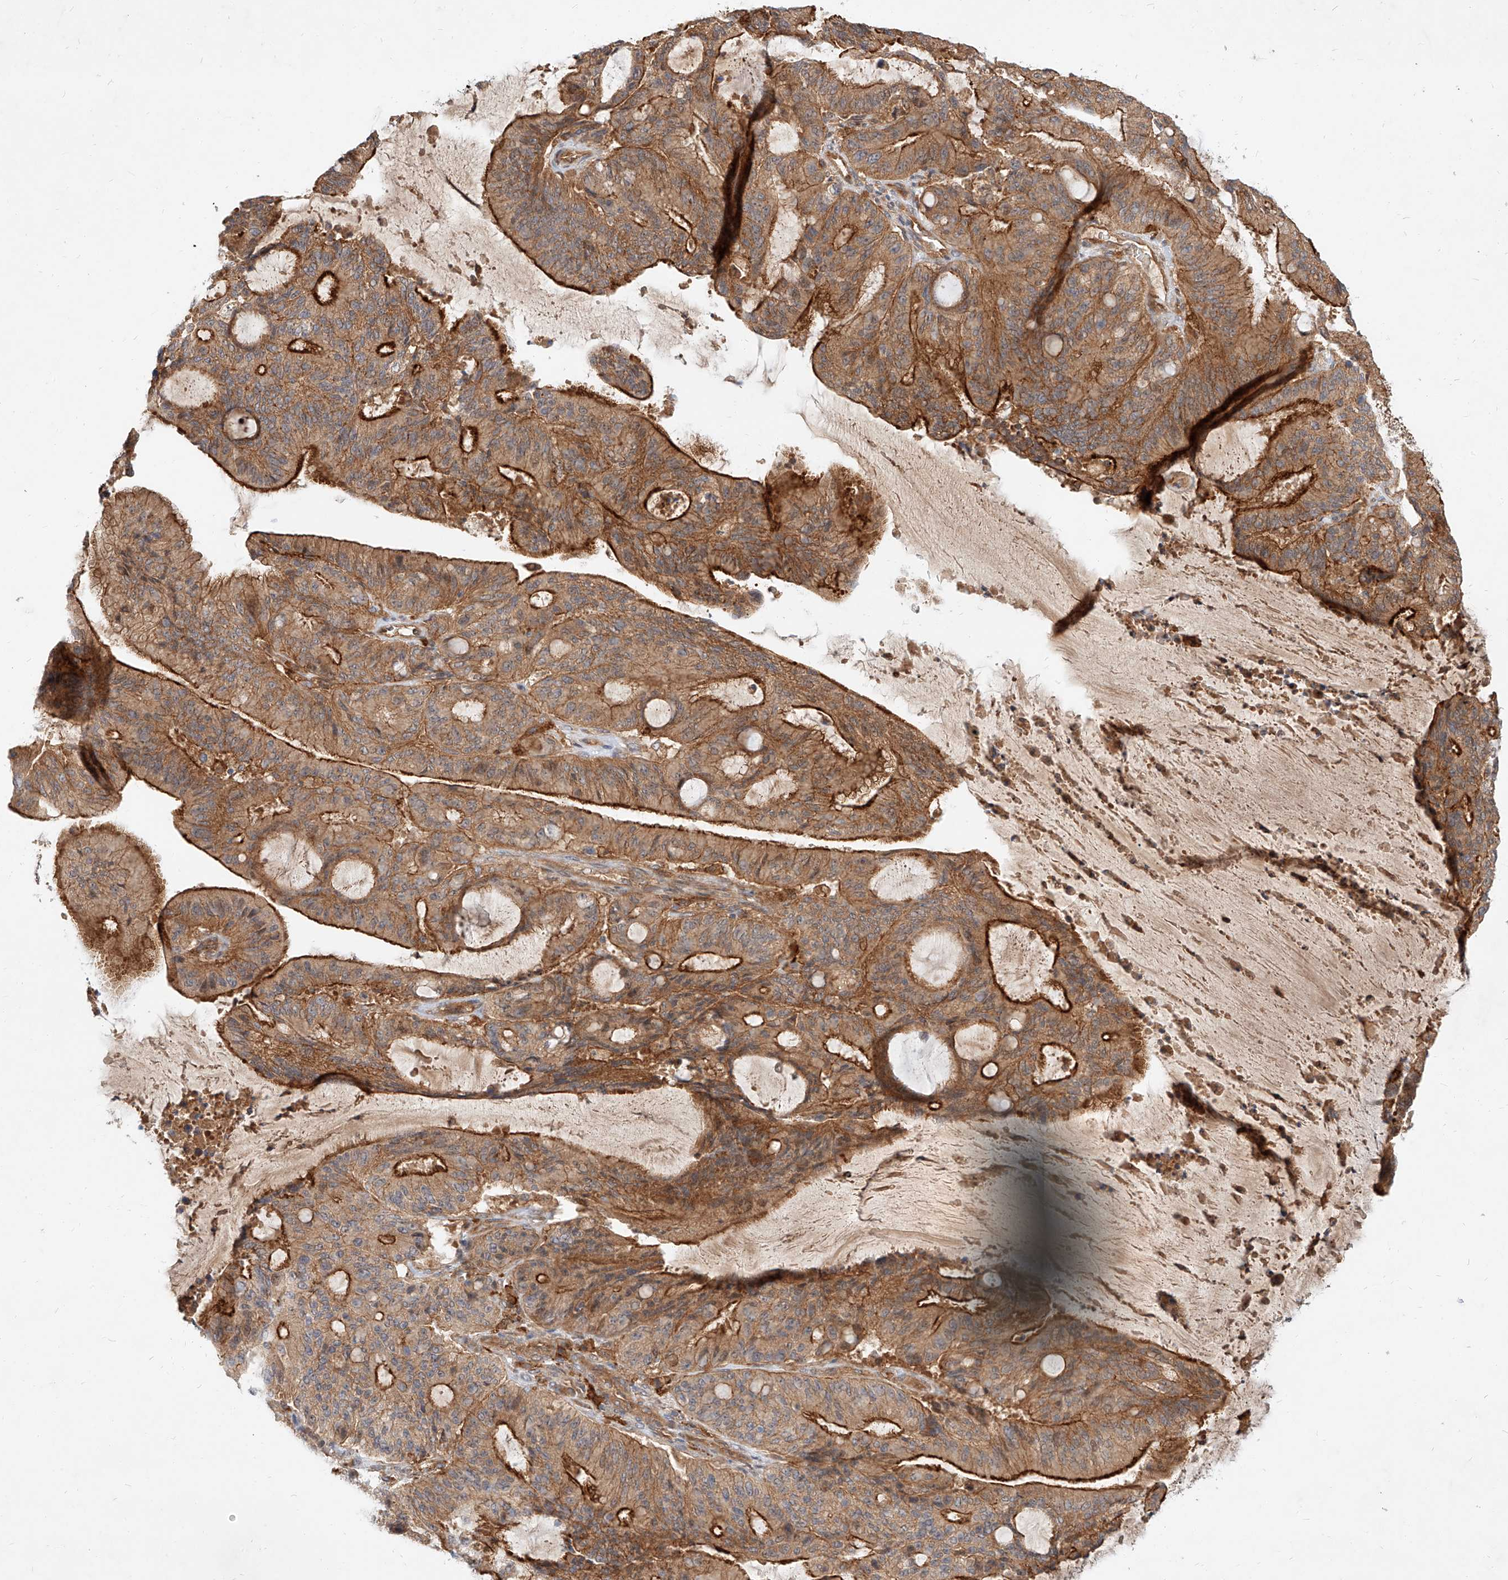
{"staining": {"intensity": "strong", "quantity": ">75%", "location": "cytoplasmic/membranous"}, "tissue": "liver cancer", "cell_type": "Tumor cells", "image_type": "cancer", "snomed": [{"axis": "morphology", "description": "Normal tissue, NOS"}, {"axis": "morphology", "description": "Cholangiocarcinoma"}, {"axis": "topography", "description": "Liver"}, {"axis": "topography", "description": "Peripheral nerve tissue"}], "caption": "The photomicrograph shows staining of liver cancer, revealing strong cytoplasmic/membranous protein positivity (brown color) within tumor cells.", "gene": "NFAM1", "patient": {"sex": "female", "age": 73}}